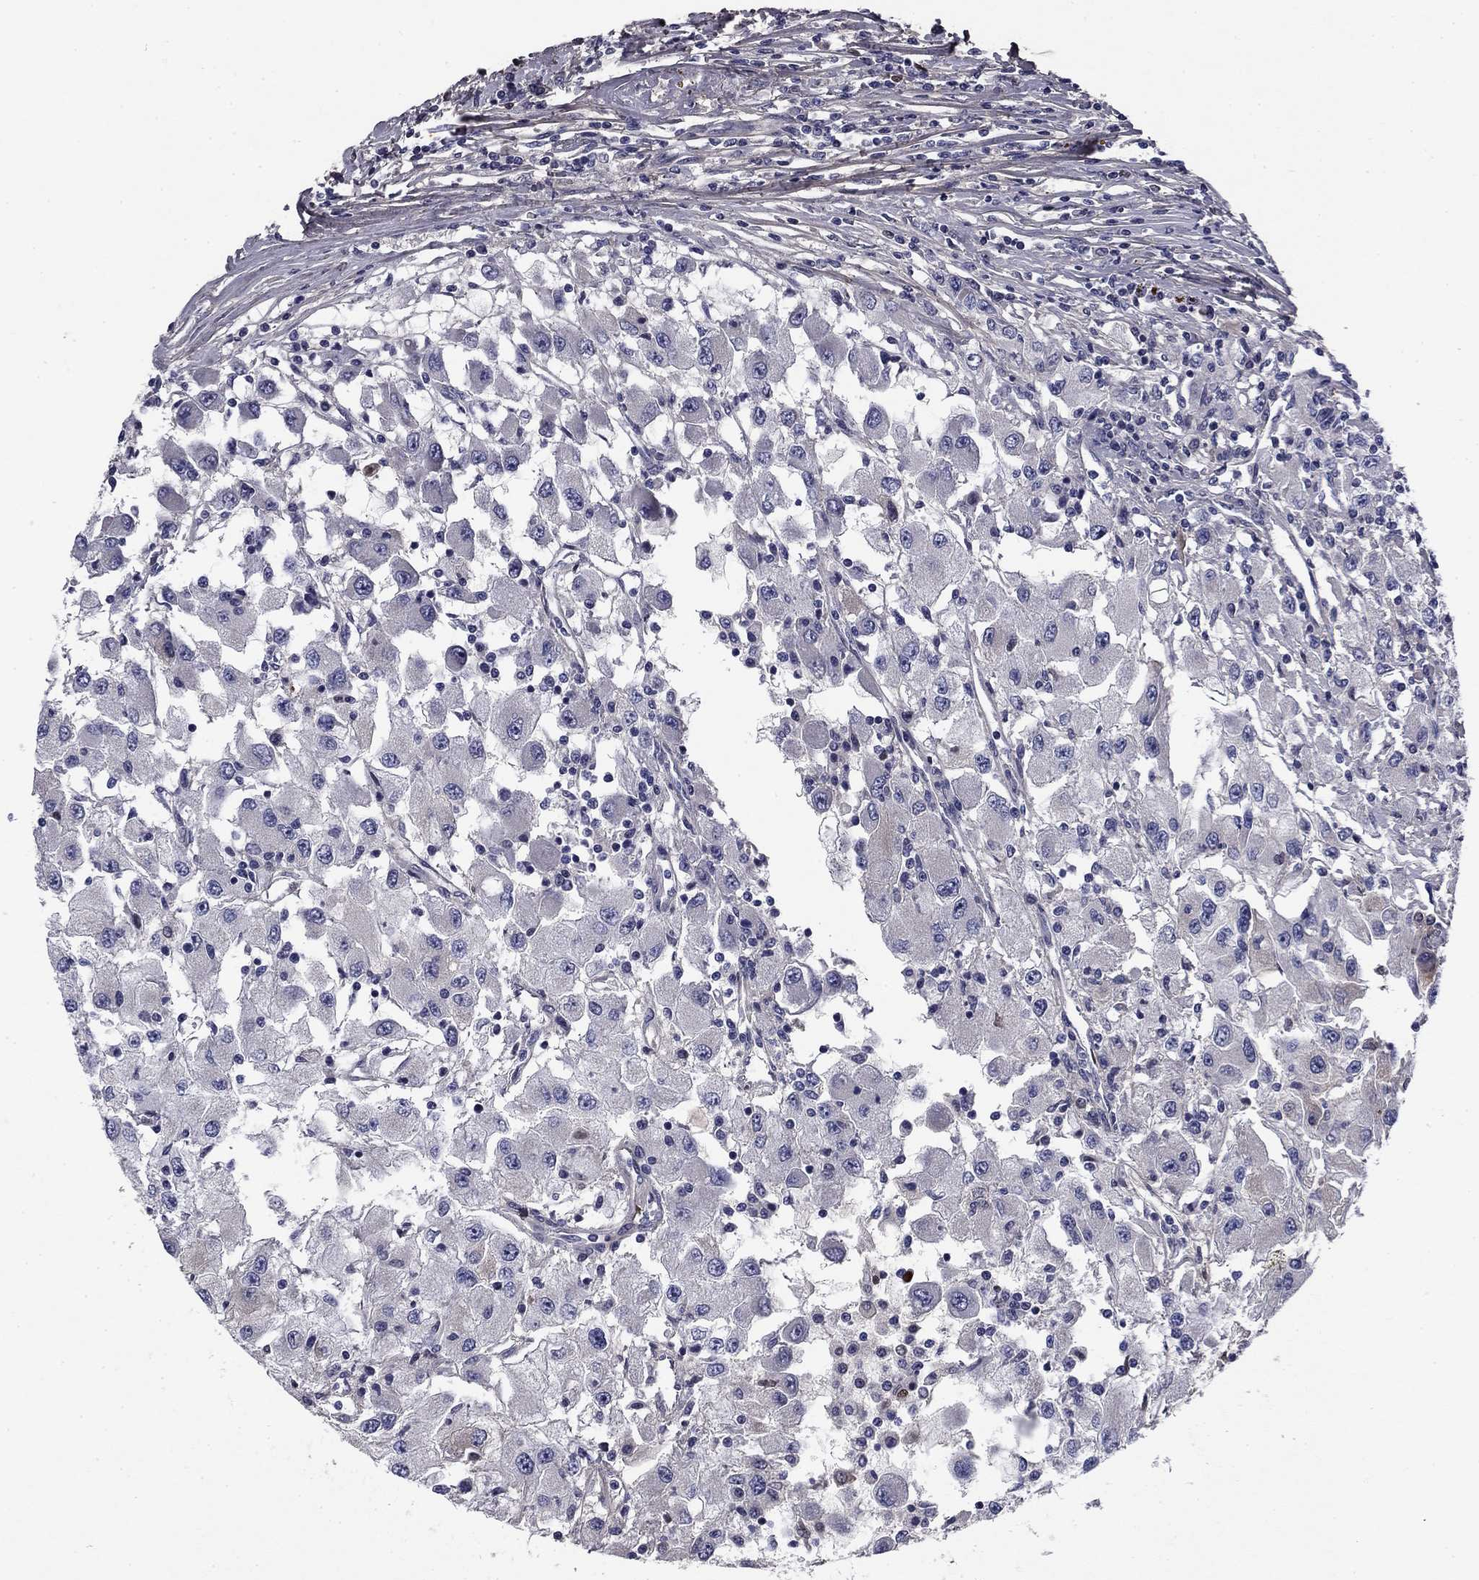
{"staining": {"intensity": "negative", "quantity": "none", "location": "none"}, "tissue": "renal cancer", "cell_type": "Tumor cells", "image_type": "cancer", "snomed": [{"axis": "morphology", "description": "Adenocarcinoma, NOS"}, {"axis": "topography", "description": "Kidney"}], "caption": "Renal adenocarcinoma stained for a protein using IHC shows no positivity tumor cells.", "gene": "COL2A1", "patient": {"sex": "female", "age": 67}}